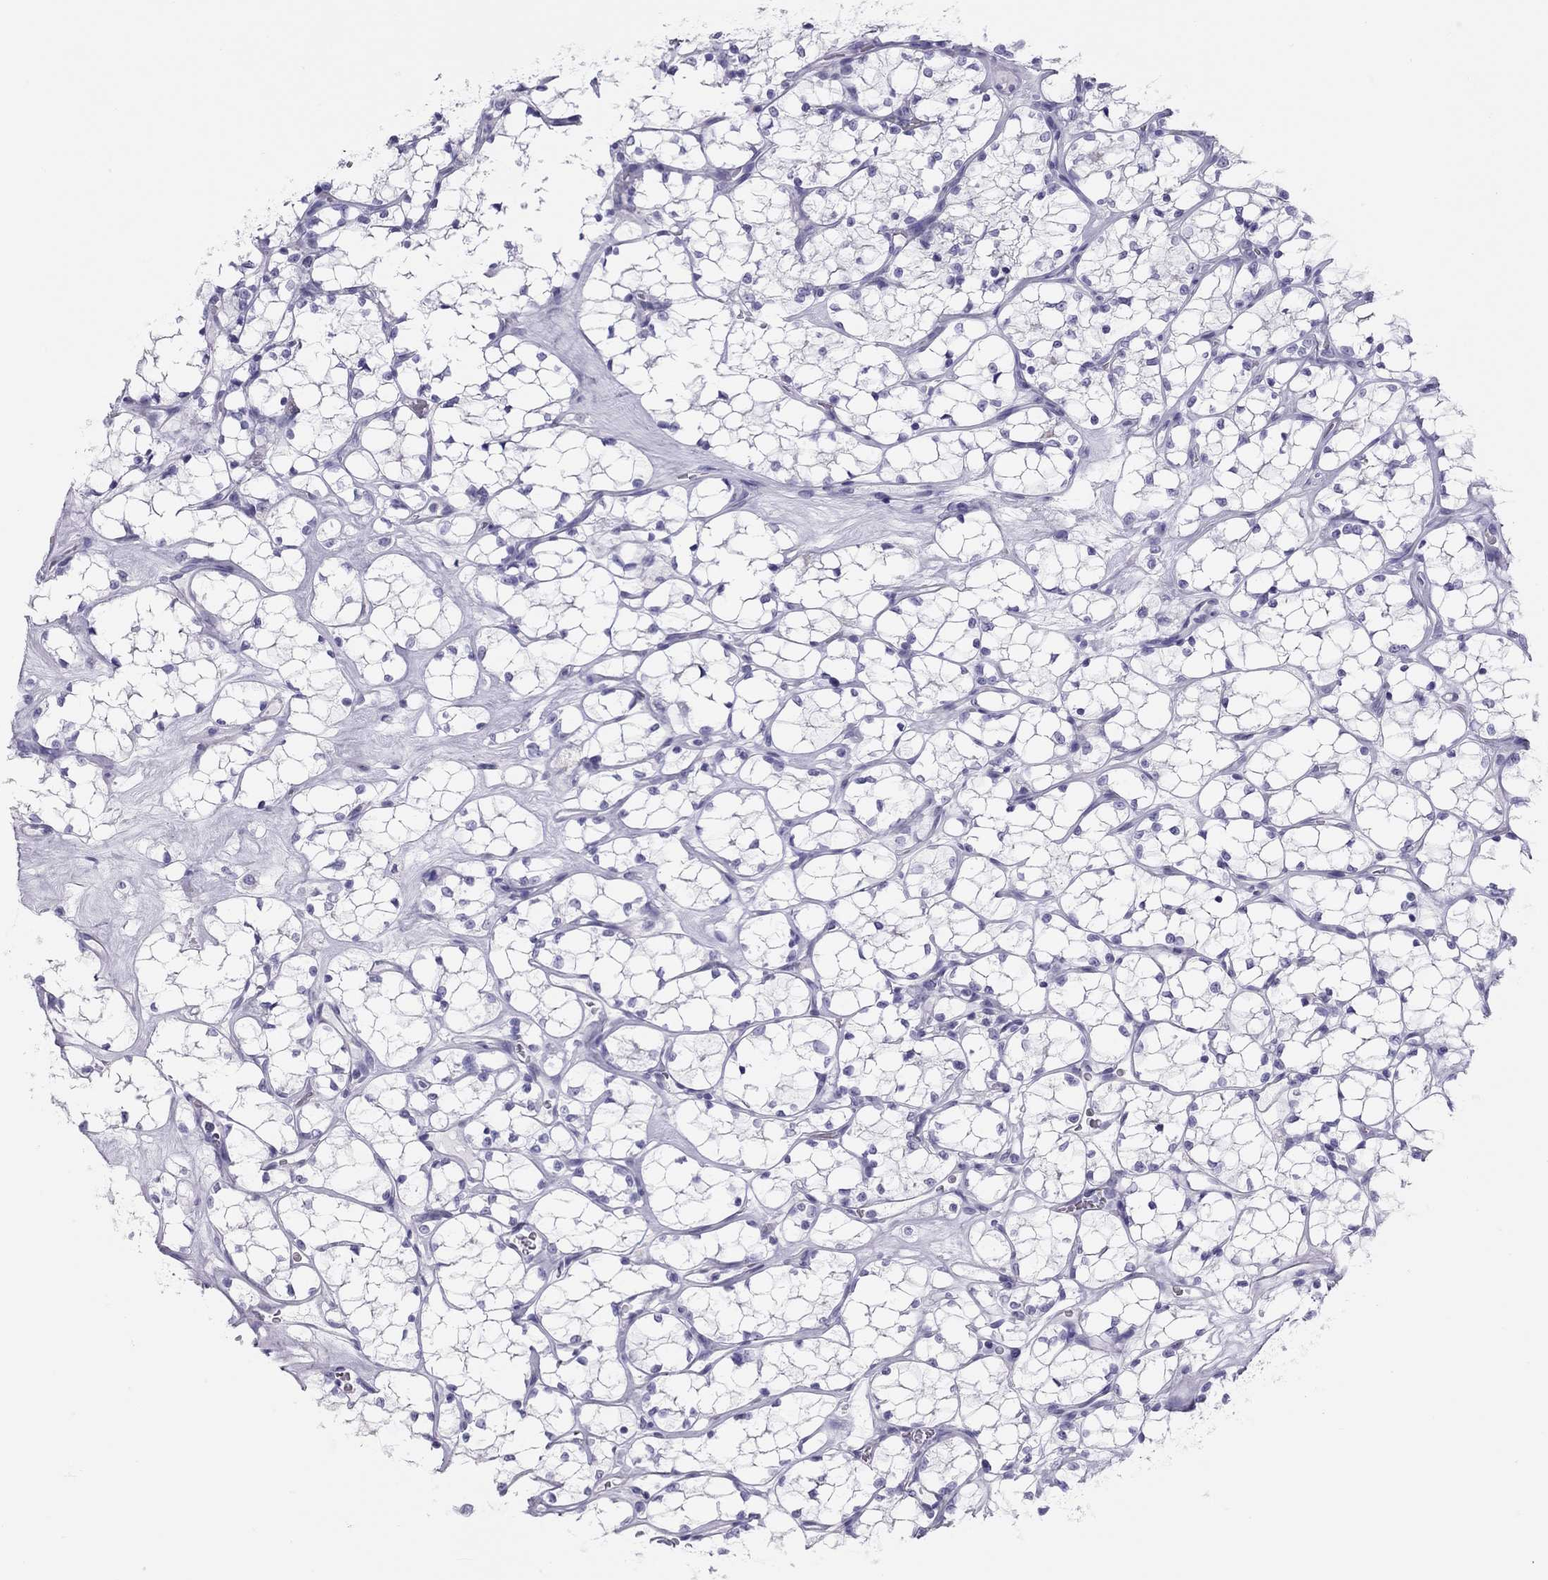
{"staining": {"intensity": "negative", "quantity": "none", "location": "none"}, "tissue": "renal cancer", "cell_type": "Tumor cells", "image_type": "cancer", "snomed": [{"axis": "morphology", "description": "Adenocarcinoma, NOS"}, {"axis": "topography", "description": "Kidney"}], "caption": "Tumor cells show no significant staining in renal cancer (adenocarcinoma). Brightfield microscopy of immunohistochemistry (IHC) stained with DAB (3,3'-diaminobenzidine) (brown) and hematoxylin (blue), captured at high magnification.", "gene": "PSMB11", "patient": {"sex": "female", "age": 69}}